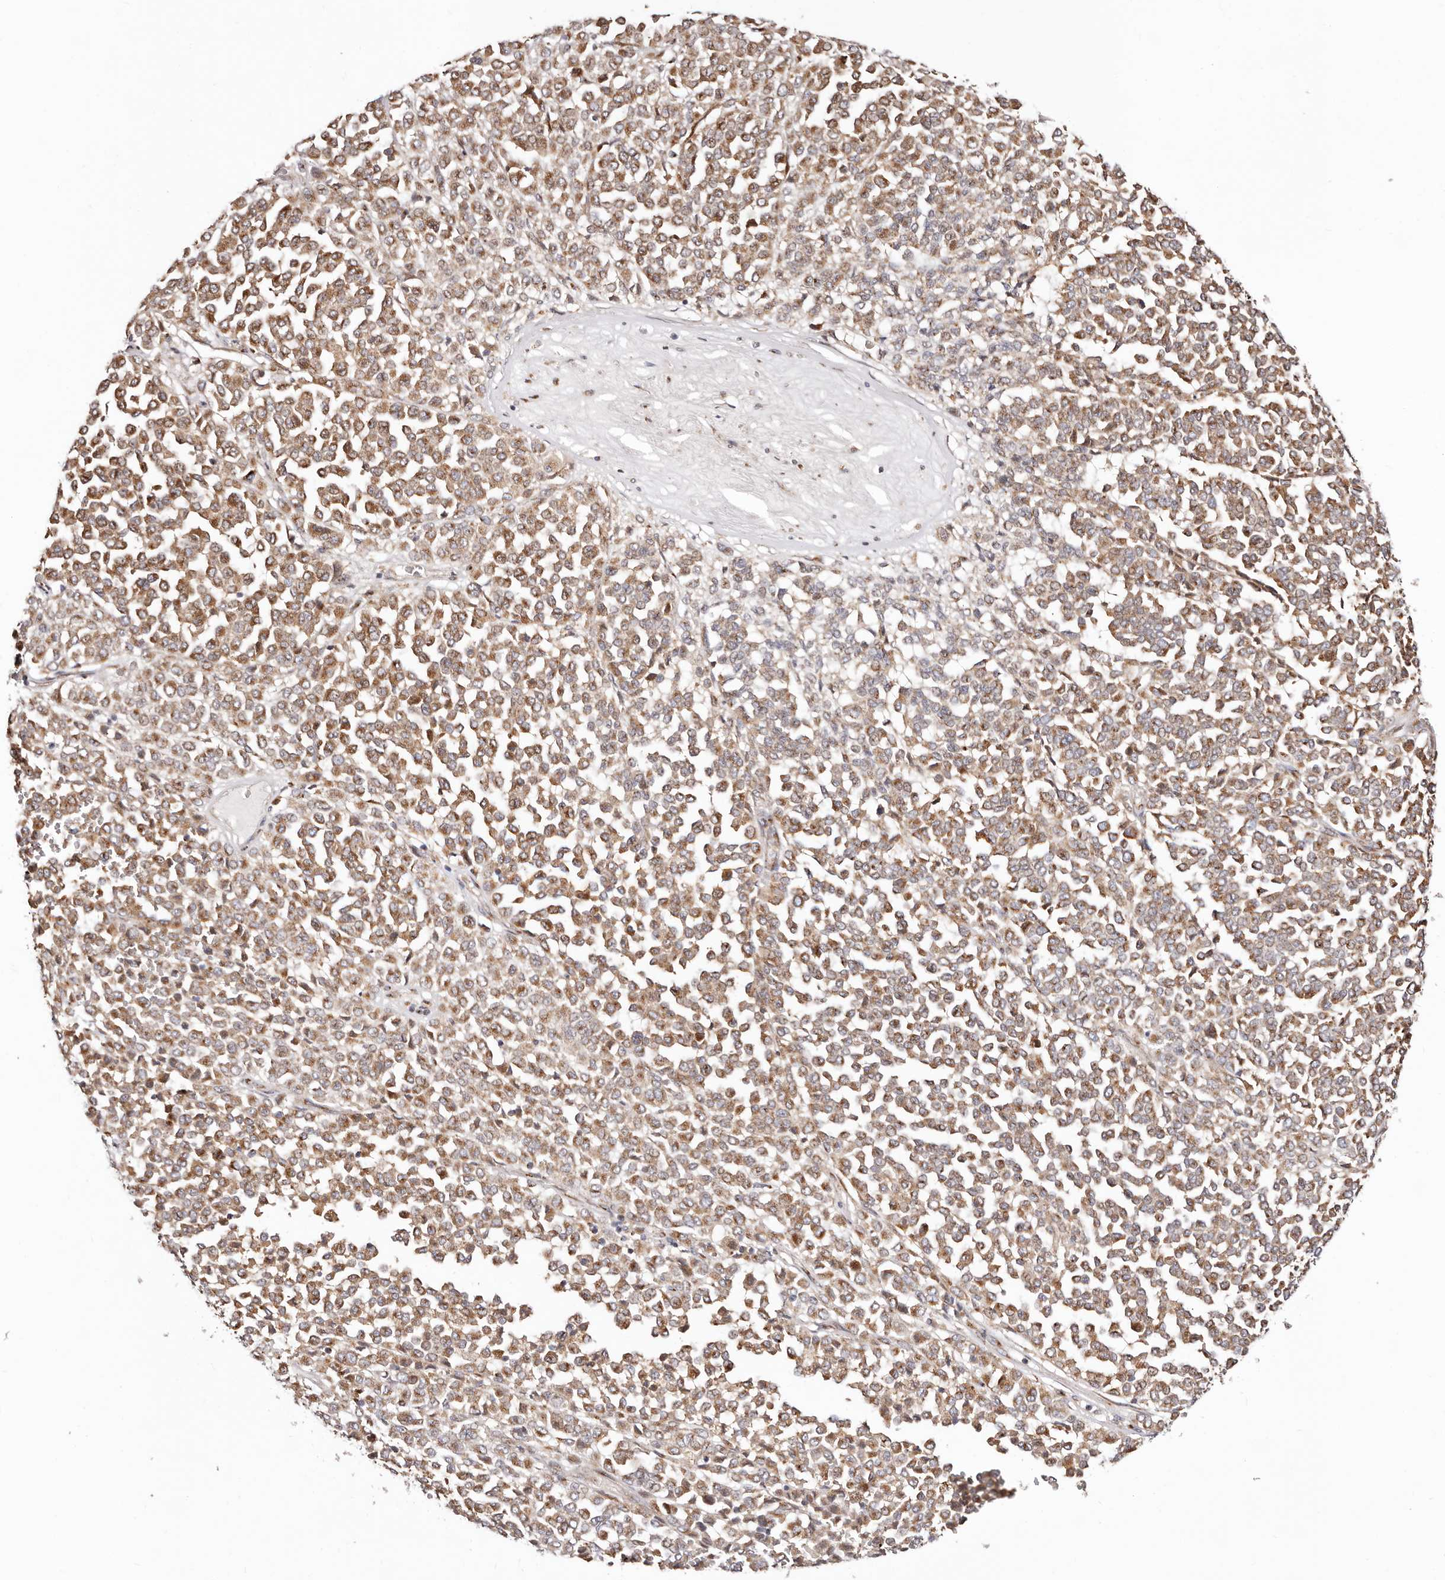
{"staining": {"intensity": "moderate", "quantity": ">75%", "location": "cytoplasmic/membranous"}, "tissue": "melanoma", "cell_type": "Tumor cells", "image_type": "cancer", "snomed": [{"axis": "morphology", "description": "Malignant melanoma, Metastatic site"}, {"axis": "topography", "description": "Pancreas"}], "caption": "A brown stain highlights moderate cytoplasmic/membranous expression of a protein in melanoma tumor cells.", "gene": "MAPK6", "patient": {"sex": "female", "age": 30}}